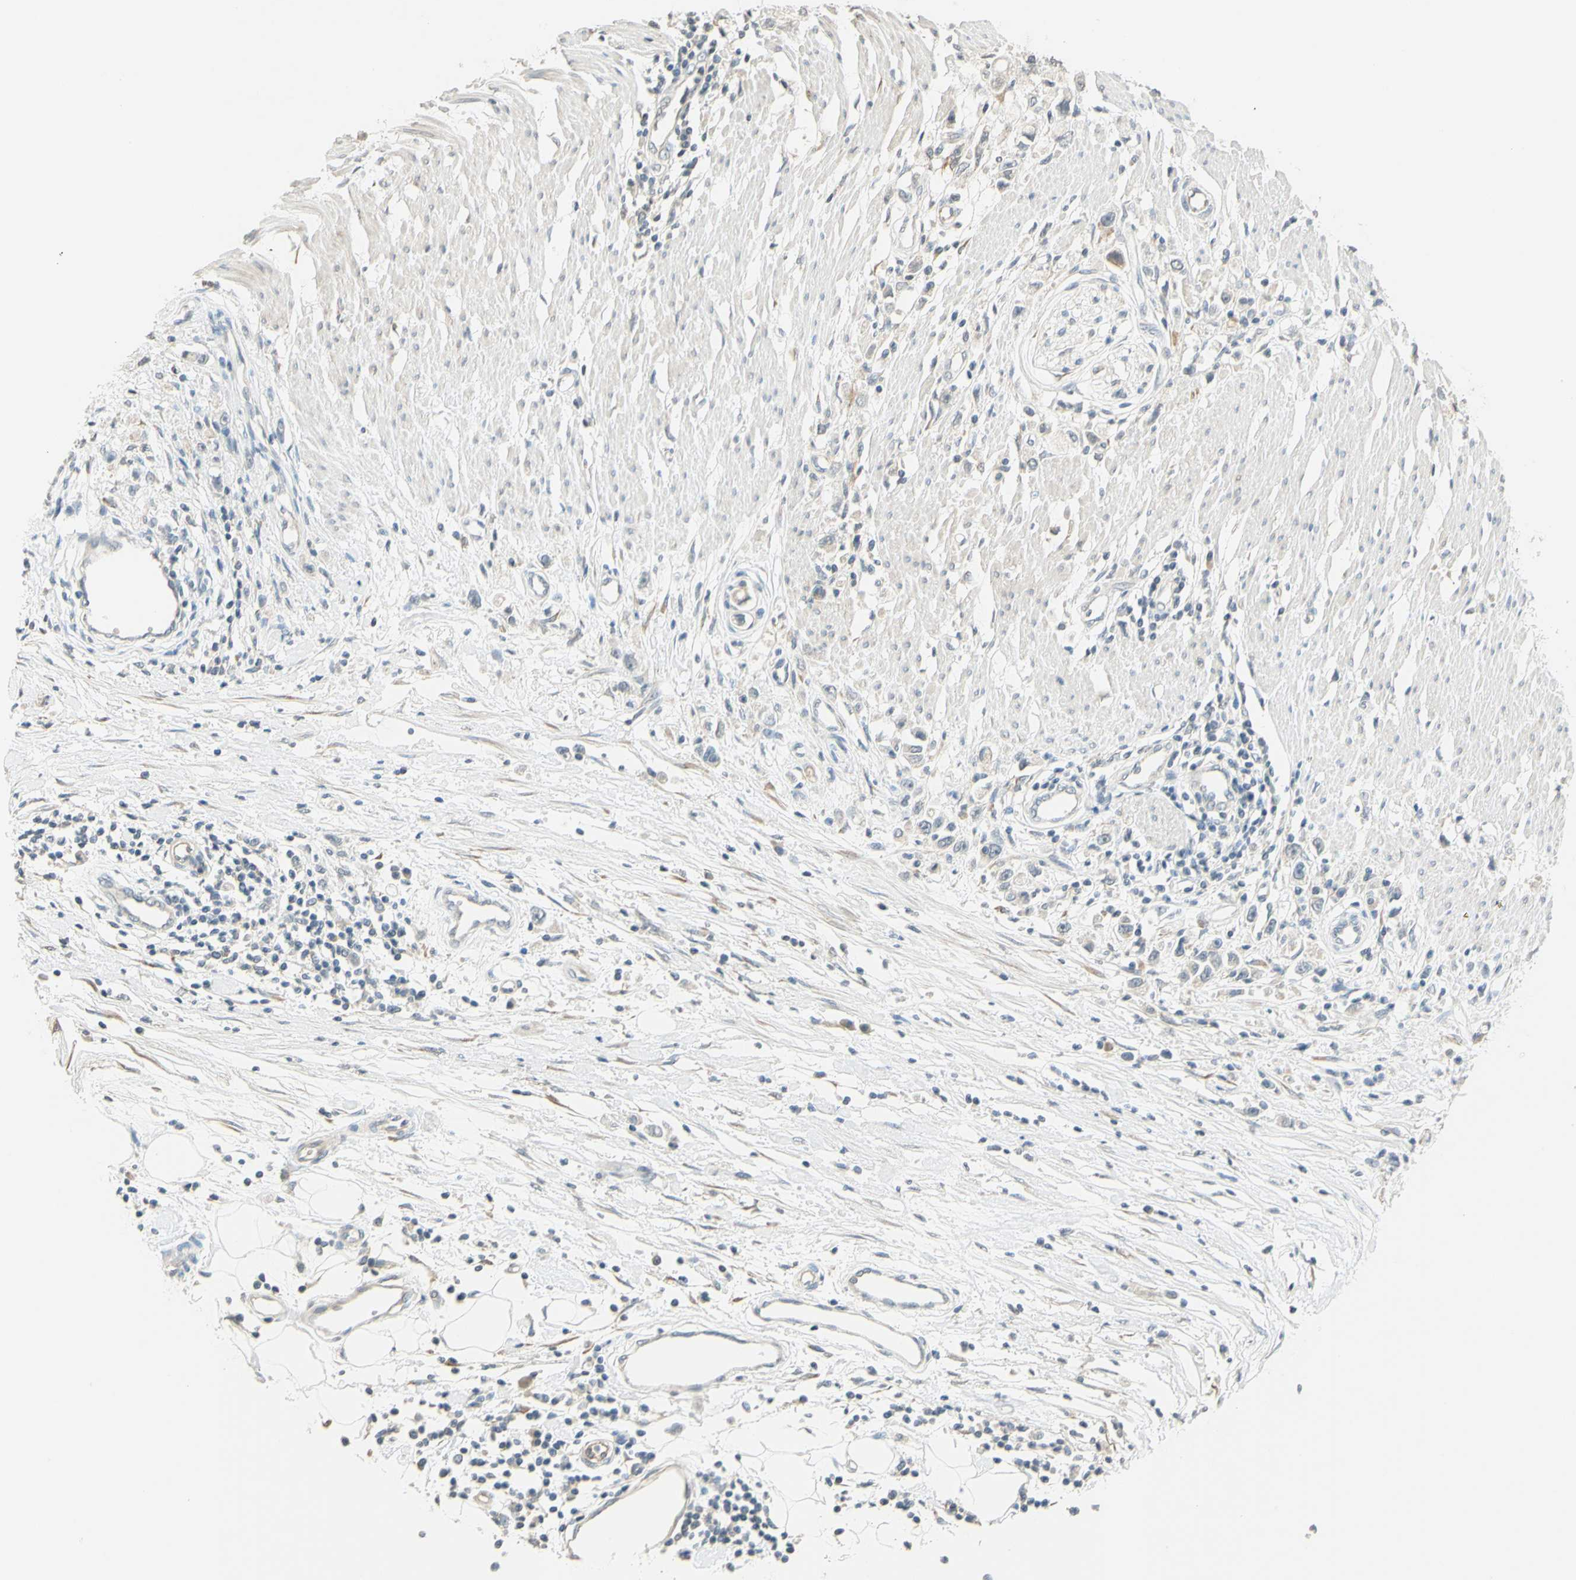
{"staining": {"intensity": "weak", "quantity": "<25%", "location": "cytoplasmic/membranous"}, "tissue": "stomach cancer", "cell_type": "Tumor cells", "image_type": "cancer", "snomed": [{"axis": "morphology", "description": "Adenocarcinoma, NOS"}, {"axis": "topography", "description": "Stomach"}], "caption": "Tumor cells show no significant positivity in stomach cancer.", "gene": "MAG", "patient": {"sex": "female", "age": 59}}